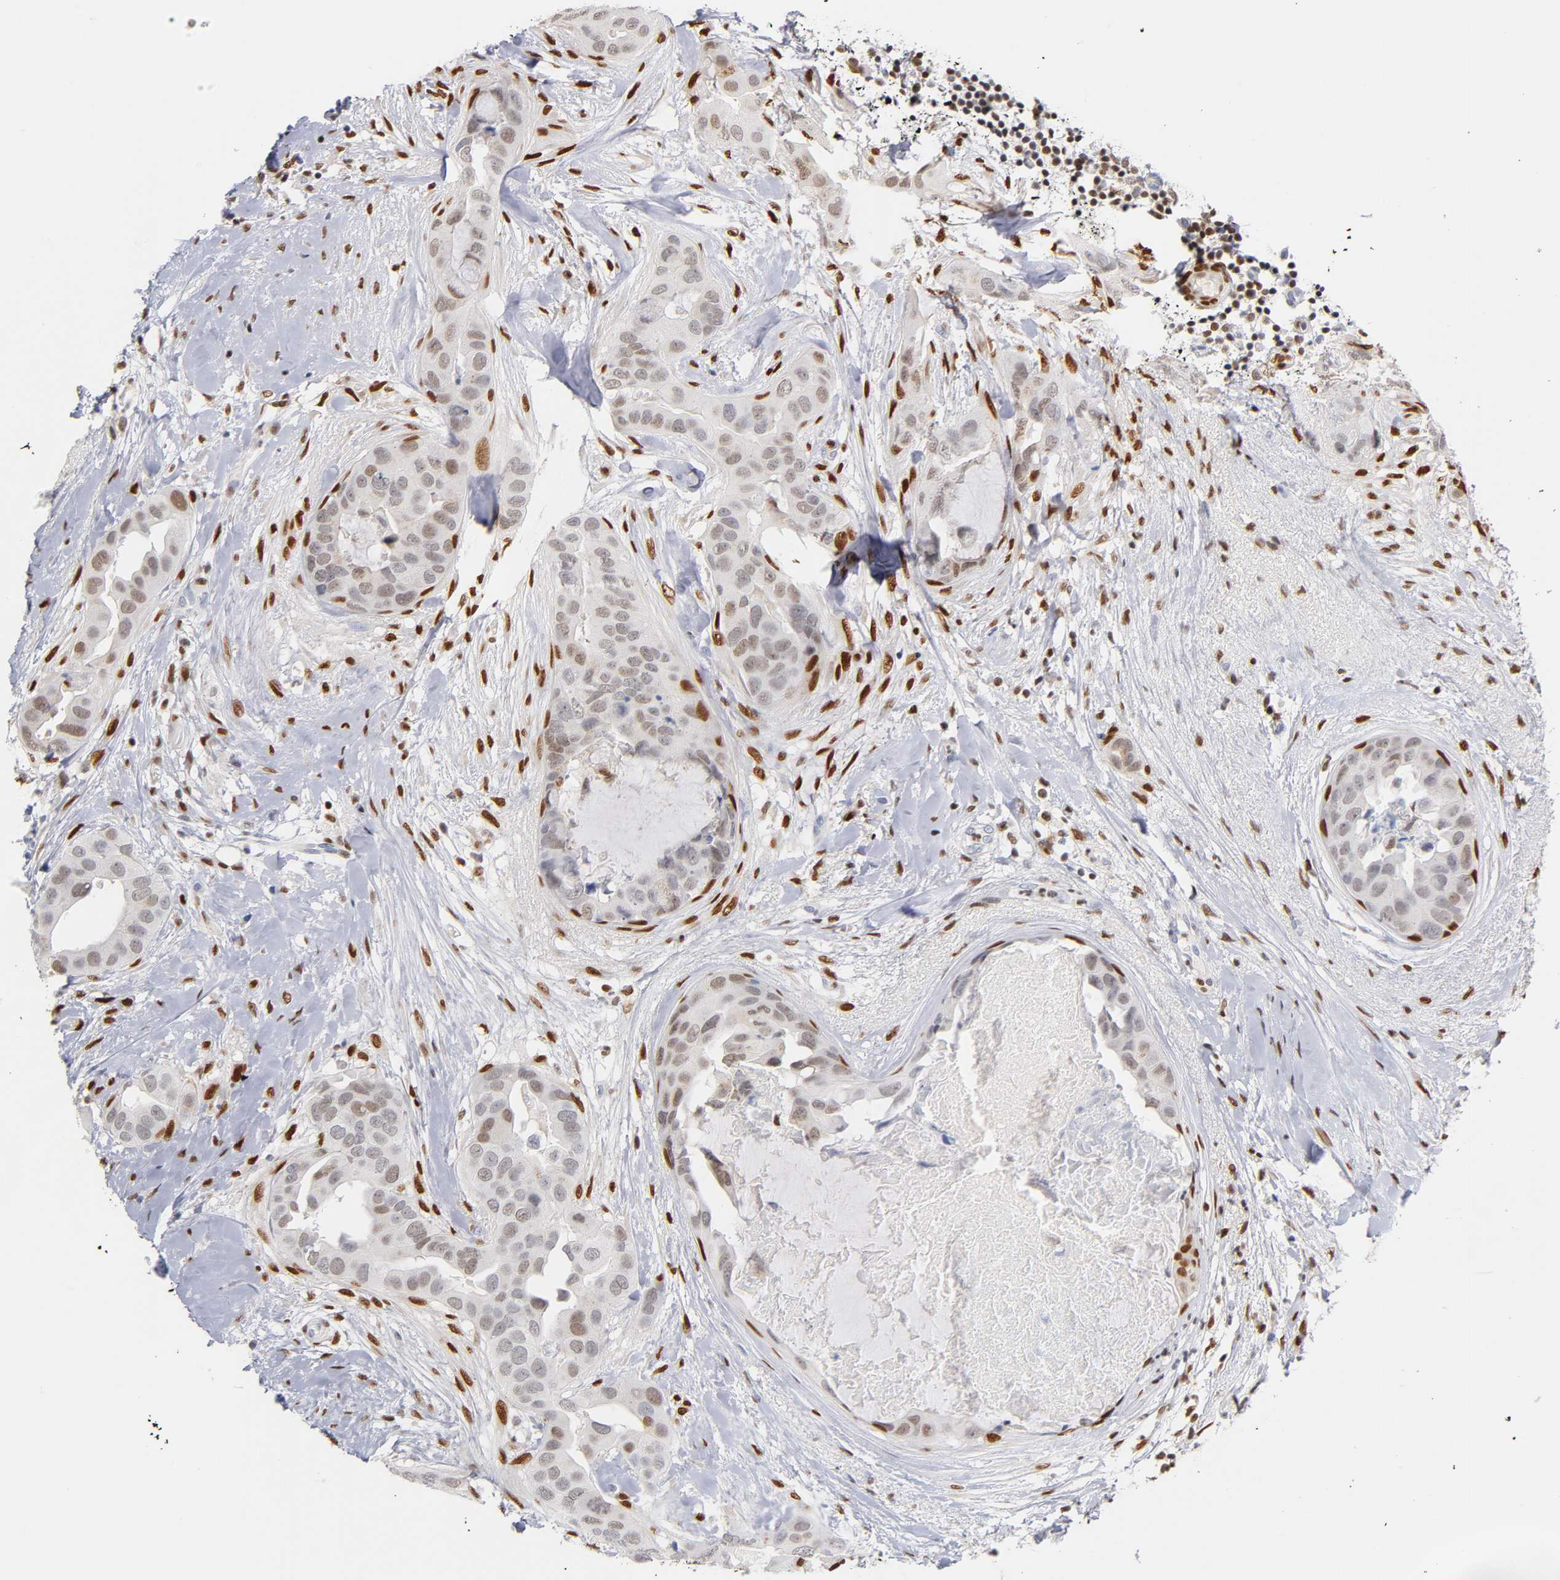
{"staining": {"intensity": "weak", "quantity": "25%-75%", "location": "nuclear"}, "tissue": "breast cancer", "cell_type": "Tumor cells", "image_type": "cancer", "snomed": [{"axis": "morphology", "description": "Duct carcinoma"}, {"axis": "topography", "description": "Breast"}], "caption": "Tumor cells exhibit low levels of weak nuclear staining in about 25%-75% of cells in human breast infiltrating ductal carcinoma.", "gene": "RUNX1", "patient": {"sex": "female", "age": 40}}